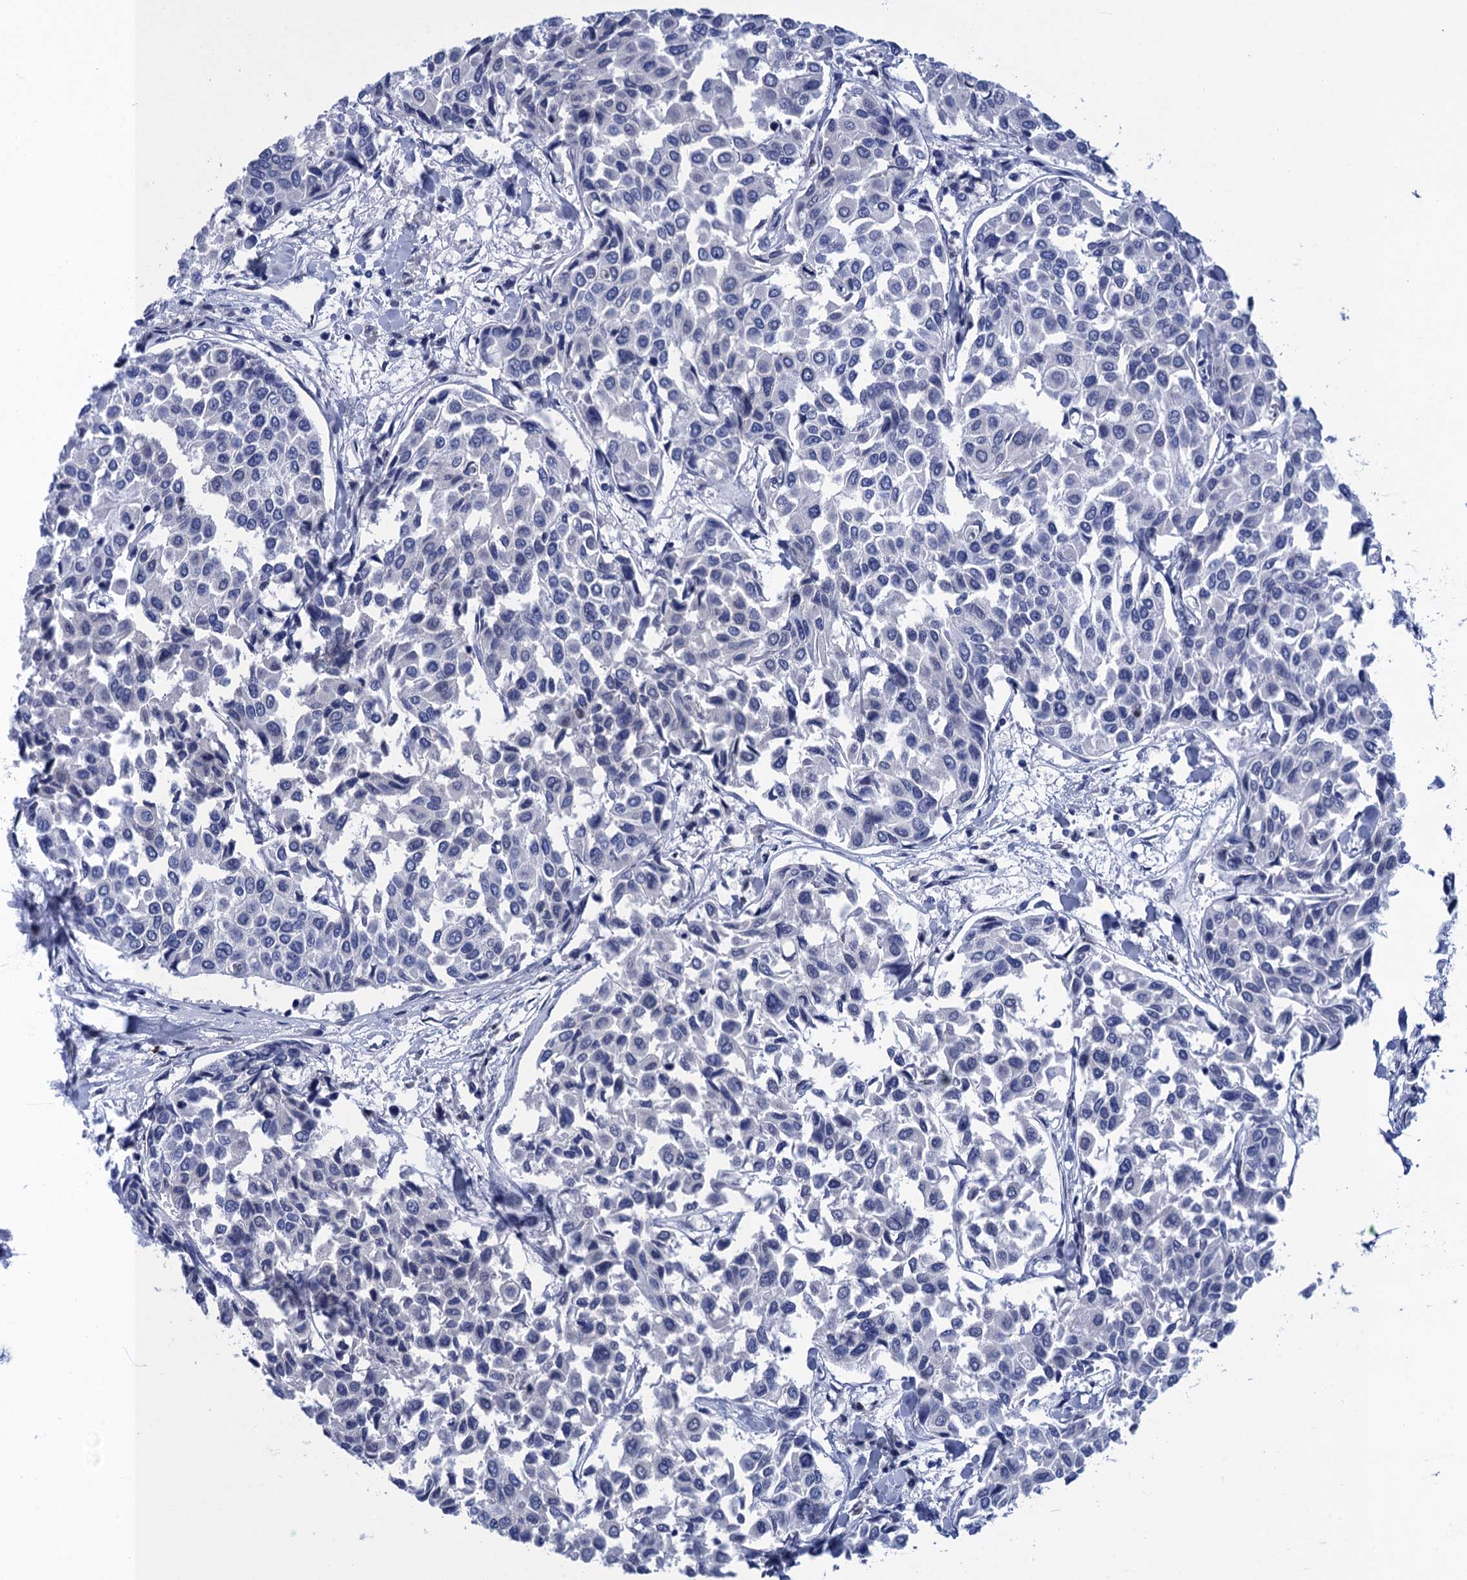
{"staining": {"intensity": "negative", "quantity": "none", "location": "none"}, "tissue": "breast cancer", "cell_type": "Tumor cells", "image_type": "cancer", "snomed": [{"axis": "morphology", "description": "Duct carcinoma"}, {"axis": "topography", "description": "Breast"}], "caption": "Human invasive ductal carcinoma (breast) stained for a protein using immunohistochemistry exhibits no expression in tumor cells.", "gene": "METTL25", "patient": {"sex": "female", "age": 55}}